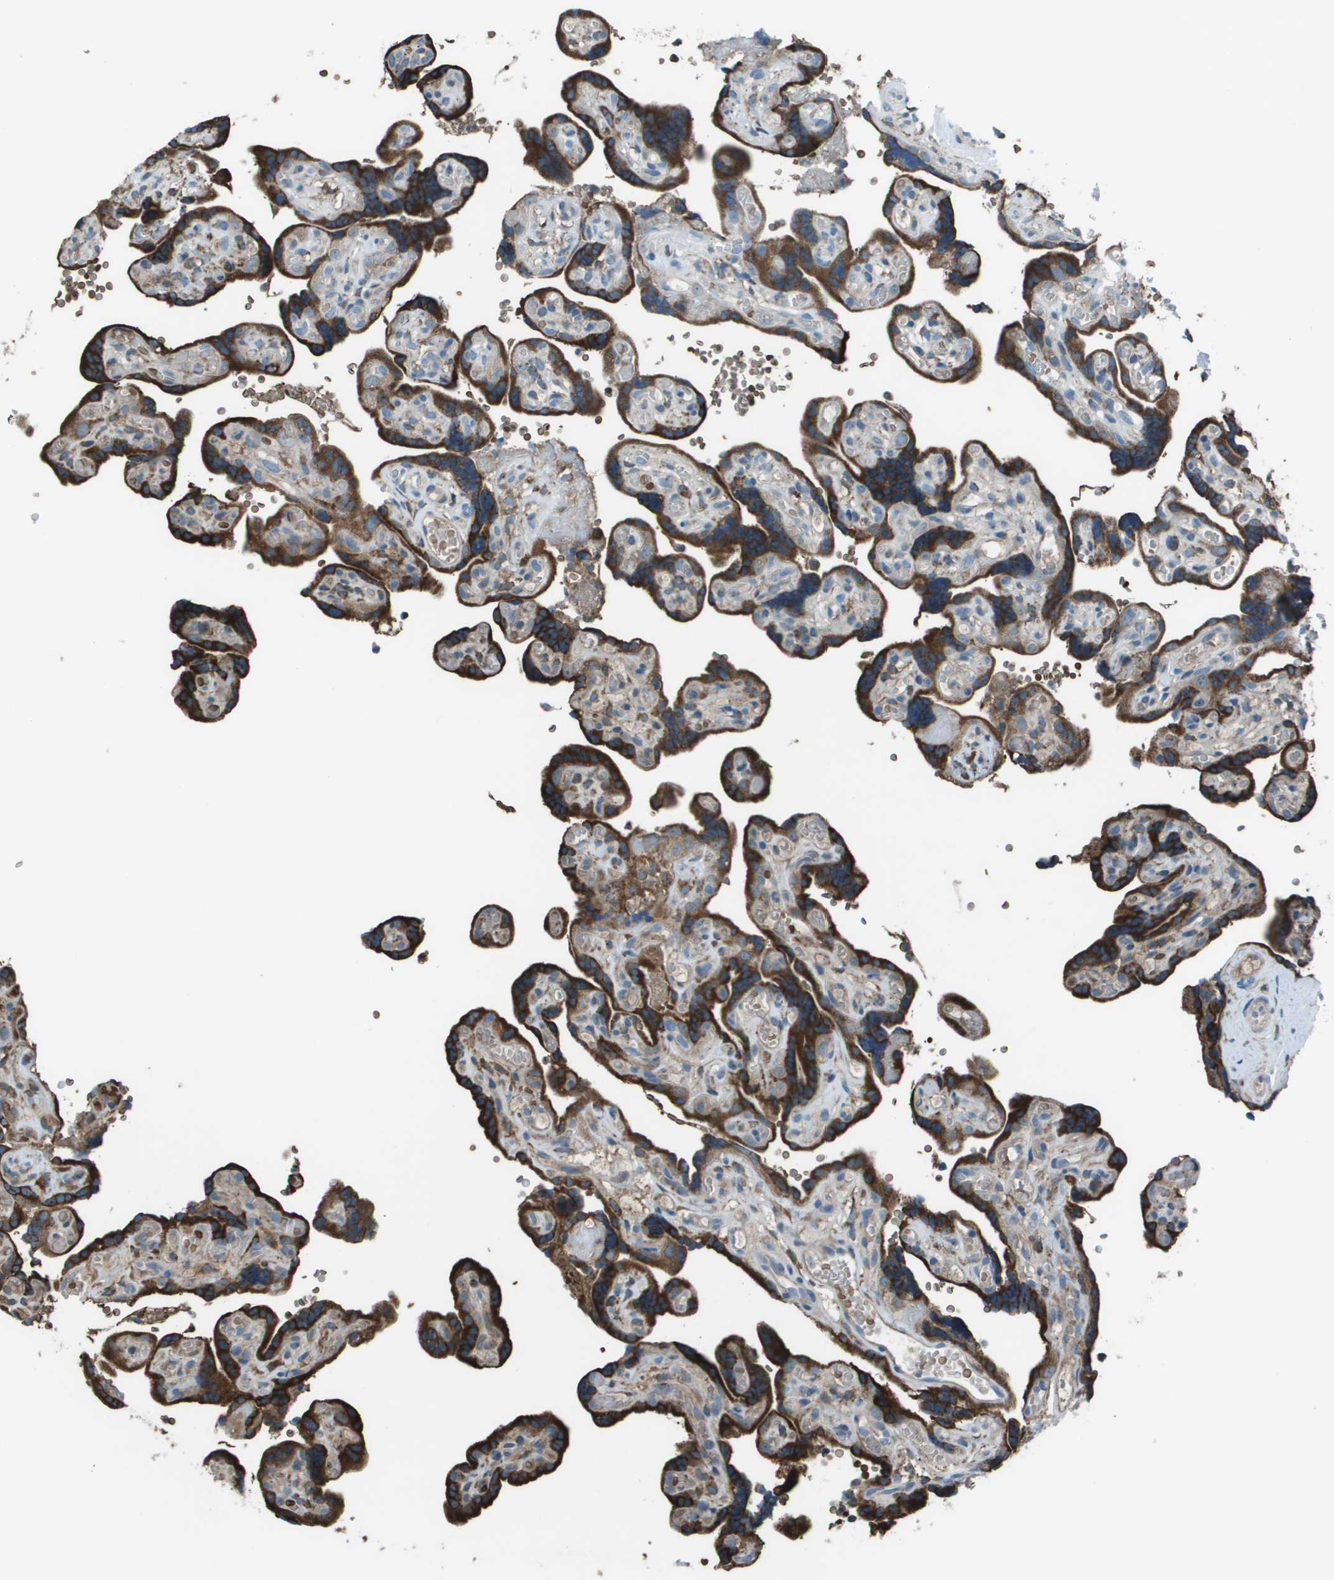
{"staining": {"intensity": "moderate", "quantity": ">75%", "location": "cytoplasmic/membranous"}, "tissue": "placenta", "cell_type": "Decidual cells", "image_type": "normal", "snomed": [{"axis": "morphology", "description": "Normal tissue, NOS"}, {"axis": "topography", "description": "Placenta"}], "caption": "Immunohistochemical staining of unremarkable human placenta exhibits moderate cytoplasmic/membranous protein positivity in about >75% of decidual cells. (Stains: DAB (3,3'-diaminobenzidine) in brown, nuclei in blue, Microscopy: brightfield microscopy at high magnification).", "gene": "UTS2", "patient": {"sex": "female", "age": 30}}